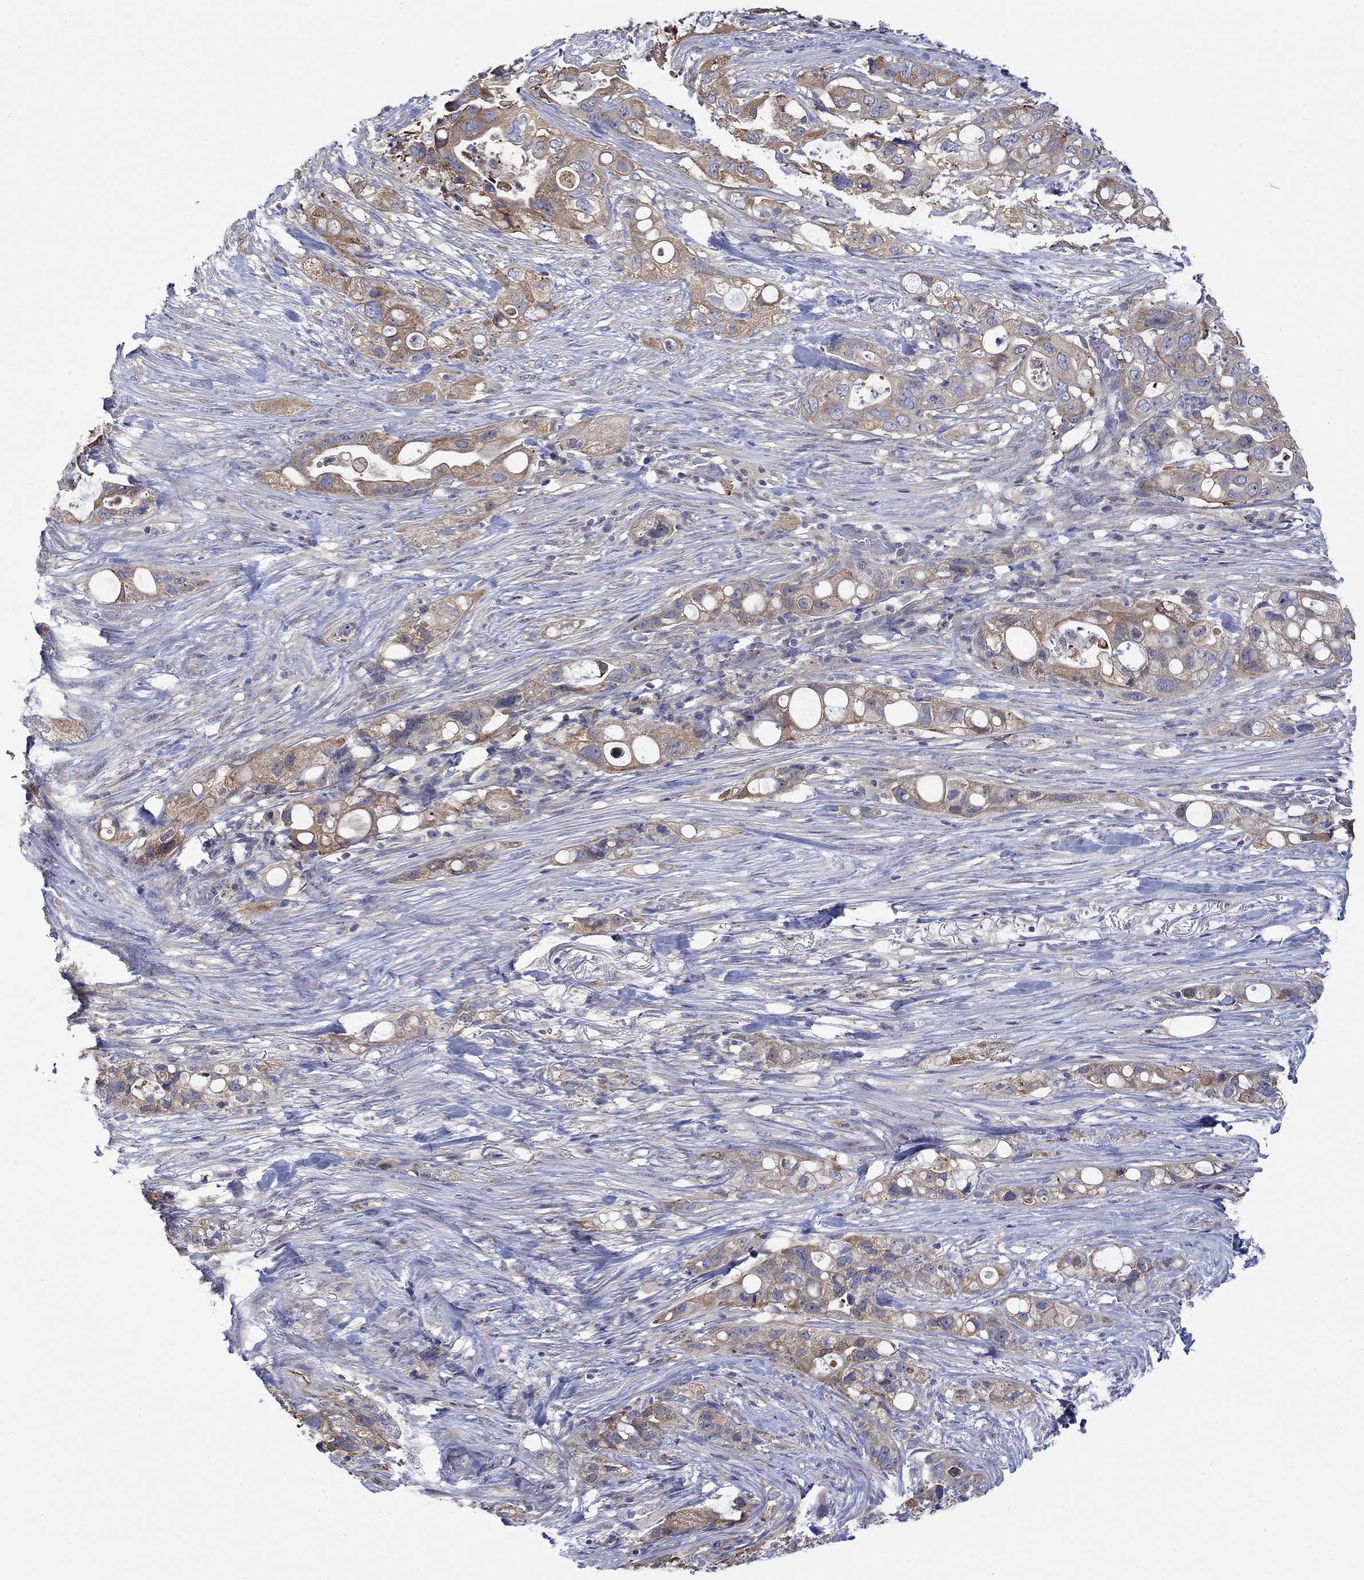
{"staining": {"intensity": "moderate", "quantity": "25%-75%", "location": "cytoplasmic/membranous"}, "tissue": "pancreatic cancer", "cell_type": "Tumor cells", "image_type": "cancer", "snomed": [{"axis": "morphology", "description": "Adenocarcinoma, NOS"}, {"axis": "topography", "description": "Pancreas"}], "caption": "This histopathology image demonstrates IHC staining of pancreatic adenocarcinoma, with medium moderate cytoplasmic/membranous expression in about 25%-75% of tumor cells.", "gene": "TEKT3", "patient": {"sex": "female", "age": 72}}